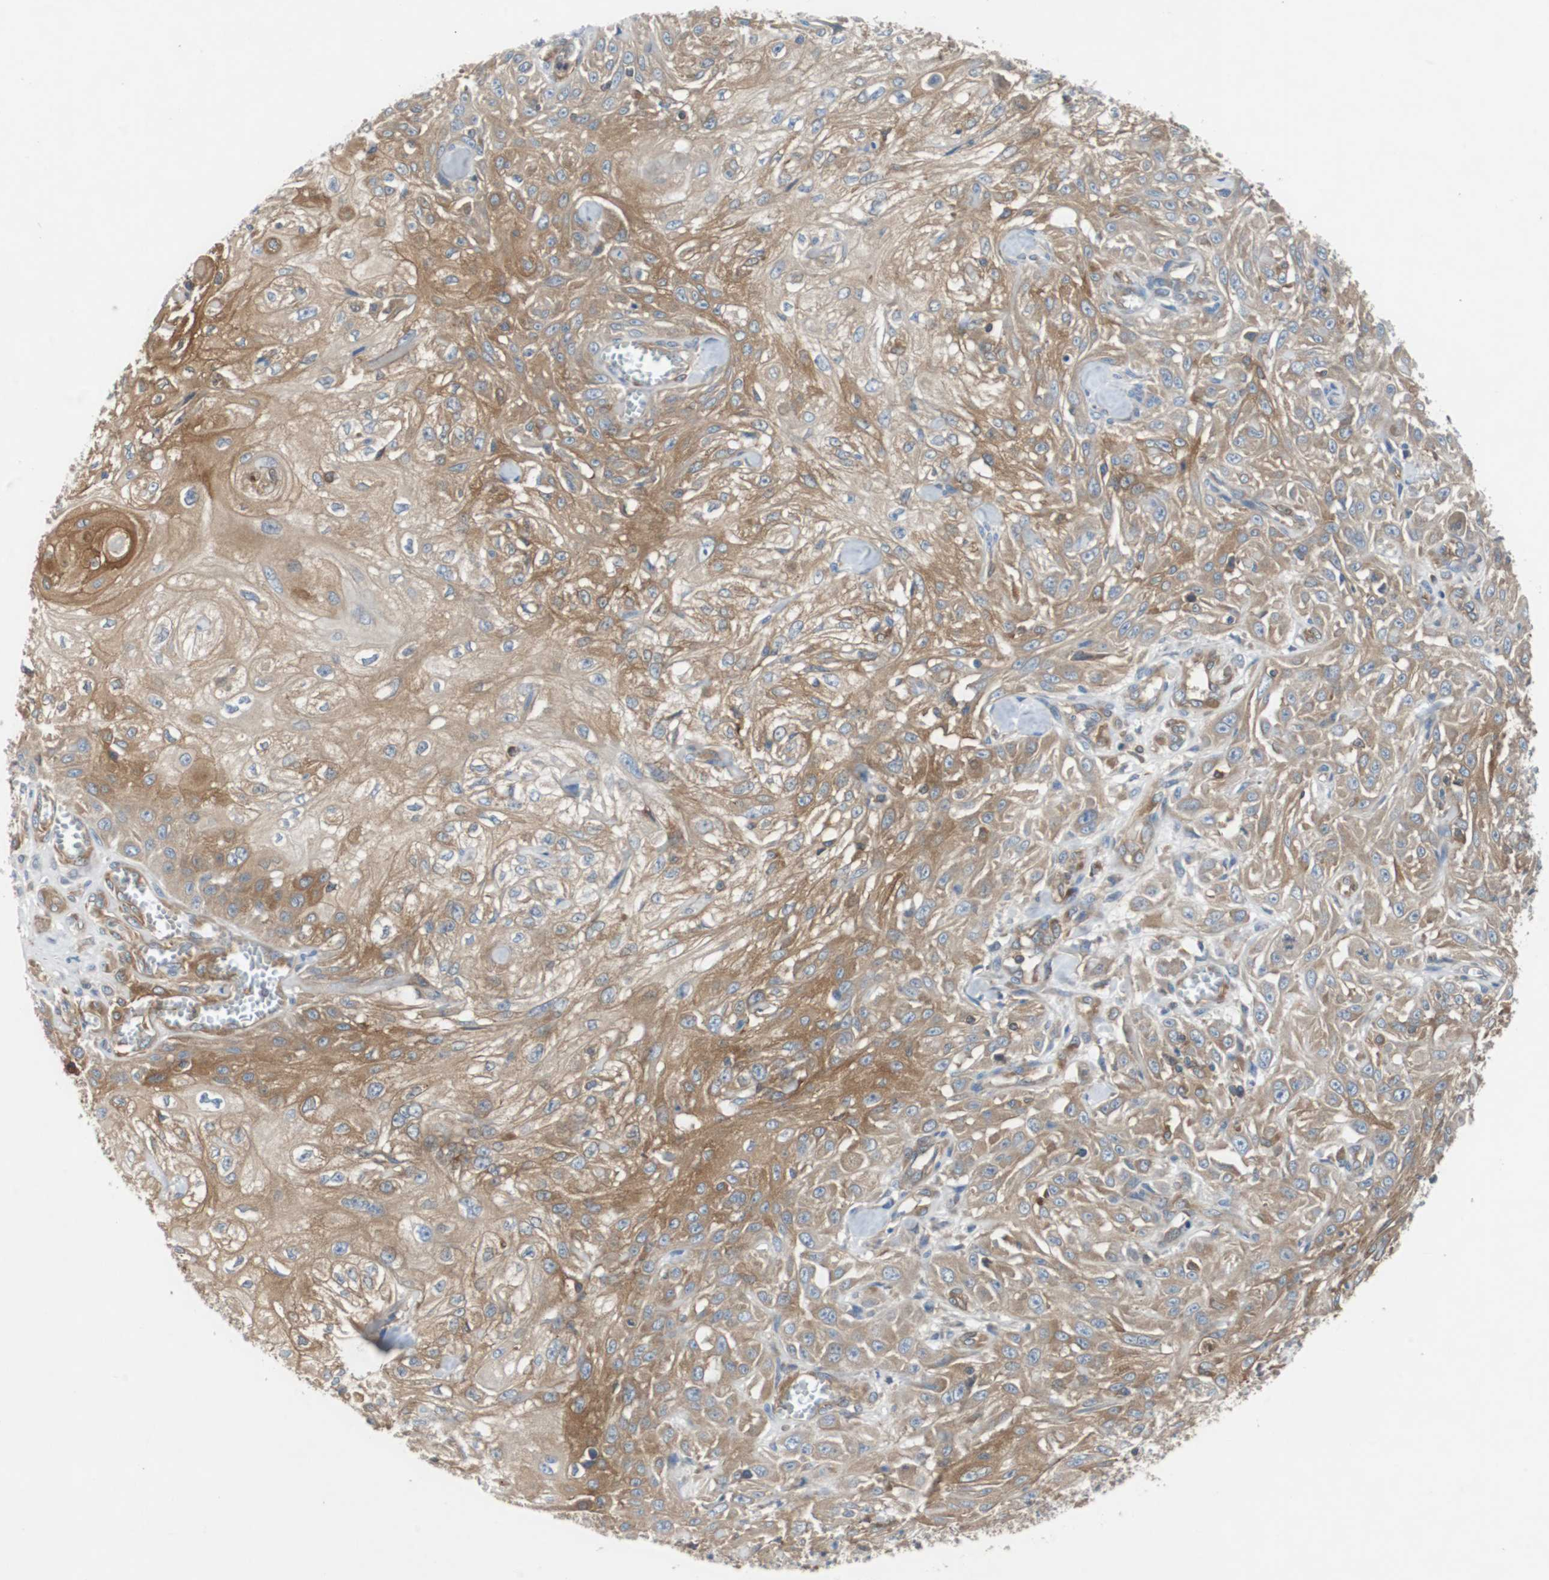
{"staining": {"intensity": "moderate", "quantity": ">75%", "location": "cytoplasmic/membranous"}, "tissue": "skin cancer", "cell_type": "Tumor cells", "image_type": "cancer", "snomed": [{"axis": "morphology", "description": "Squamous cell carcinoma, NOS"}, {"axis": "morphology", "description": "Squamous cell carcinoma, metastatic, NOS"}, {"axis": "topography", "description": "Skin"}, {"axis": "topography", "description": "Lymph node"}], "caption": "The image displays a brown stain indicating the presence of a protein in the cytoplasmic/membranous of tumor cells in skin cancer.", "gene": "GYS1", "patient": {"sex": "male", "age": 75}}